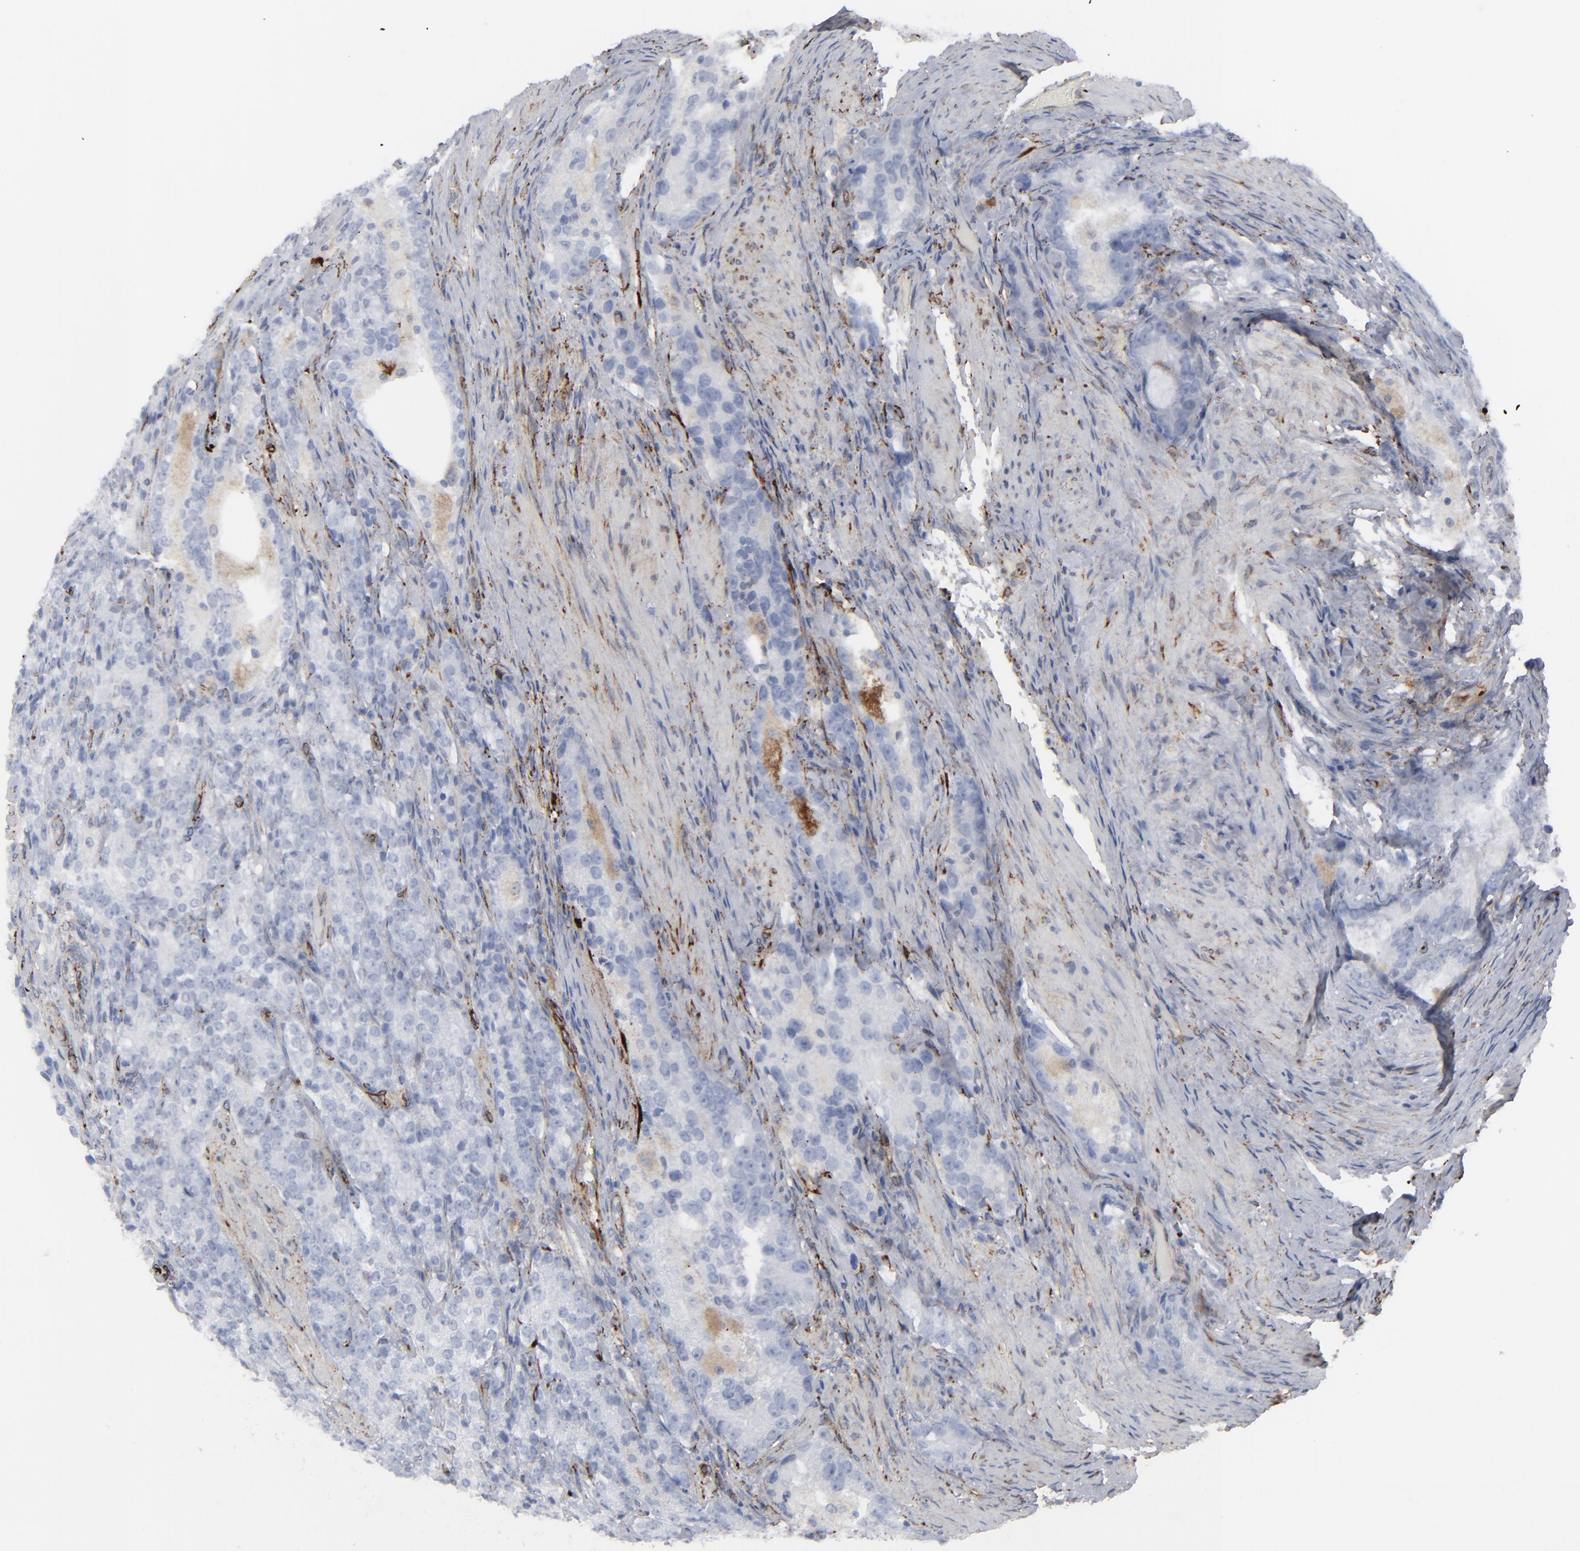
{"staining": {"intensity": "negative", "quantity": "none", "location": "none"}, "tissue": "prostate cancer", "cell_type": "Tumor cells", "image_type": "cancer", "snomed": [{"axis": "morphology", "description": "Adenocarcinoma, High grade"}, {"axis": "topography", "description": "Prostate"}], "caption": "Micrograph shows no protein positivity in tumor cells of prostate cancer tissue.", "gene": "SPARC", "patient": {"sex": "male", "age": 63}}